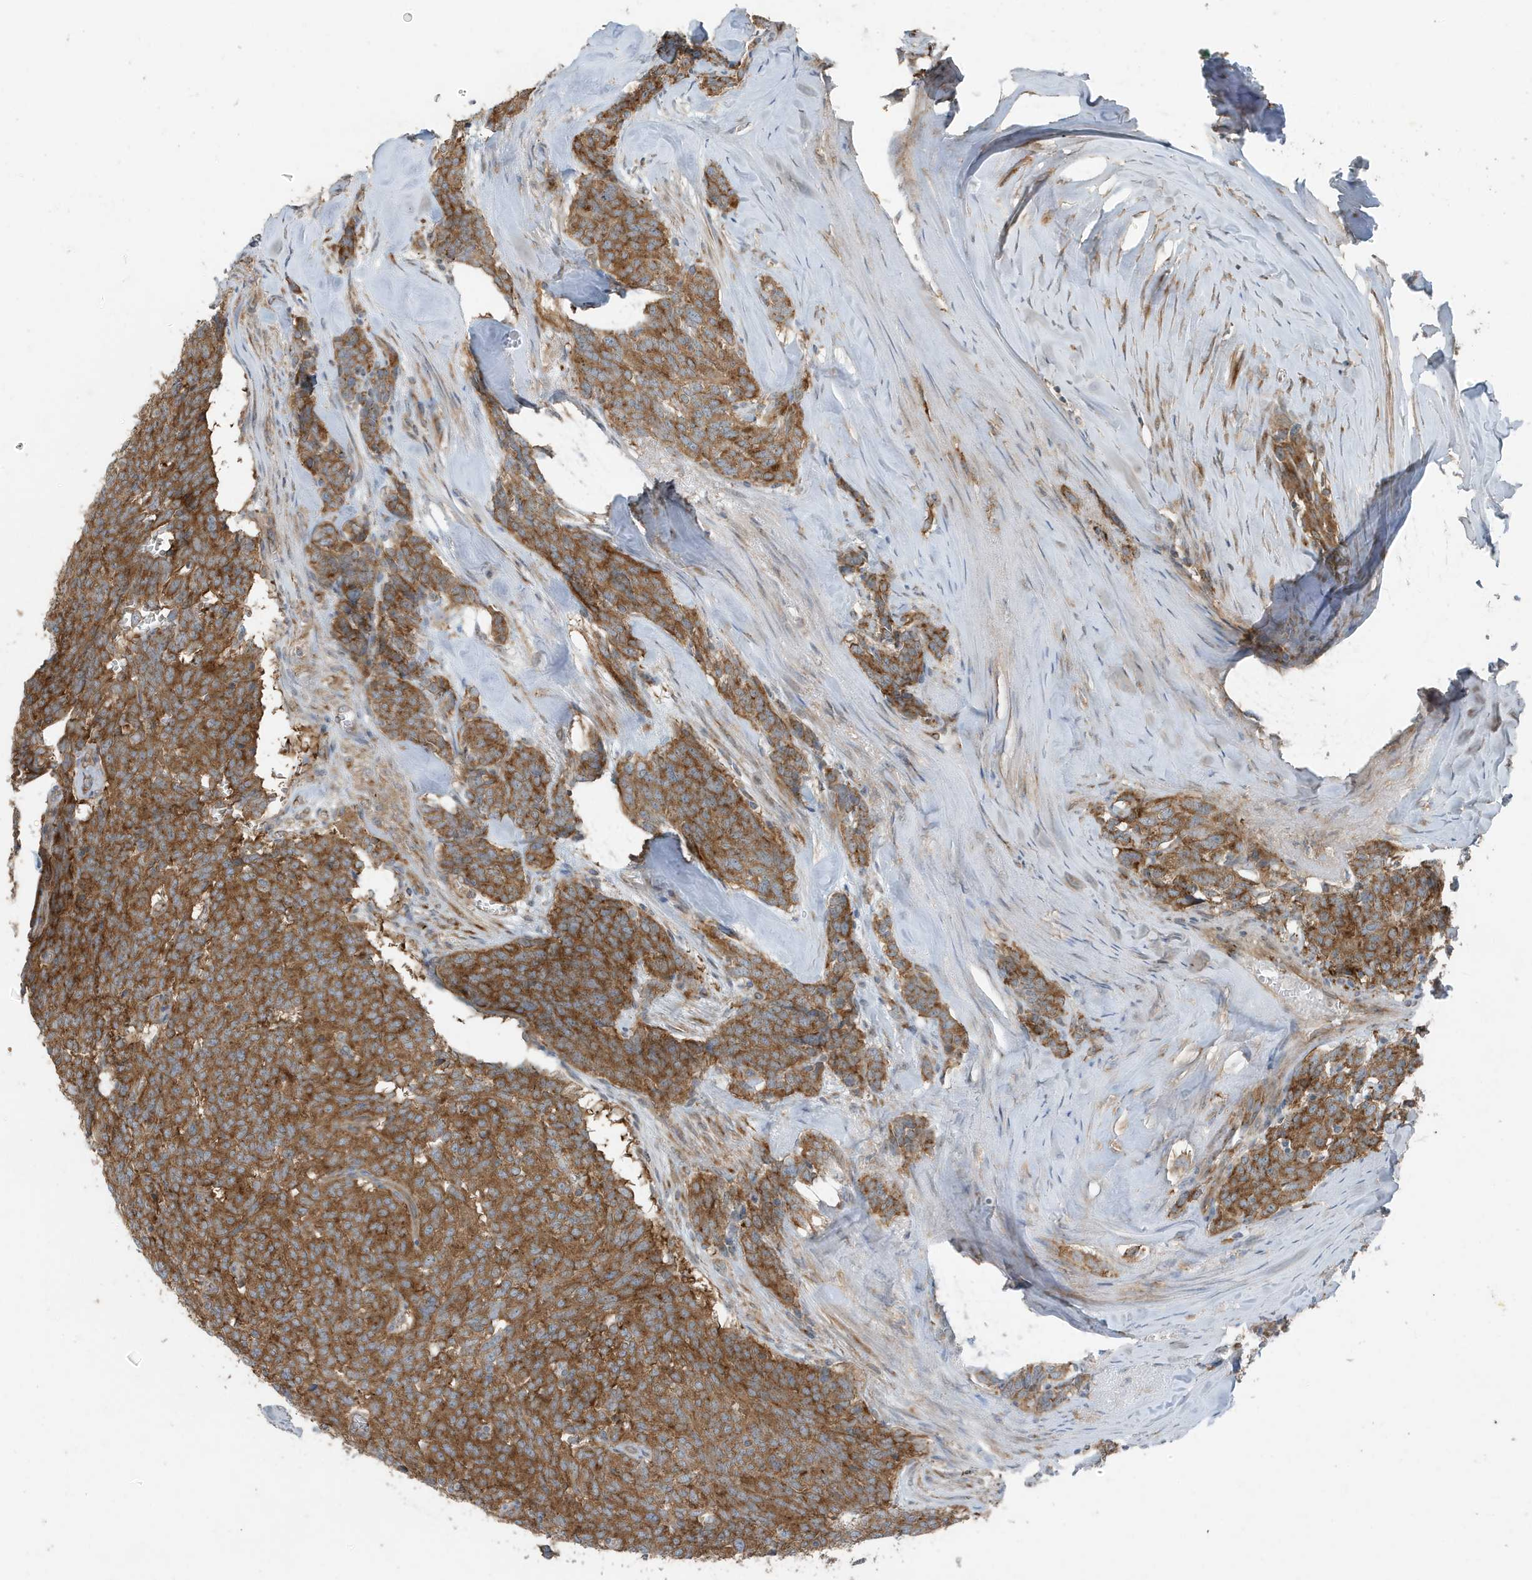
{"staining": {"intensity": "strong", "quantity": ">75%", "location": "cytoplasmic/membranous"}, "tissue": "carcinoid", "cell_type": "Tumor cells", "image_type": "cancer", "snomed": [{"axis": "morphology", "description": "Carcinoid, malignant, NOS"}, {"axis": "topography", "description": "Lung"}], "caption": "Tumor cells demonstrate strong cytoplasmic/membranous expression in about >75% of cells in carcinoid (malignant). (DAB (3,3'-diaminobenzidine) IHC, brown staining for protein, blue staining for nuclei).", "gene": "GOLGA4", "patient": {"sex": "female", "age": 46}}